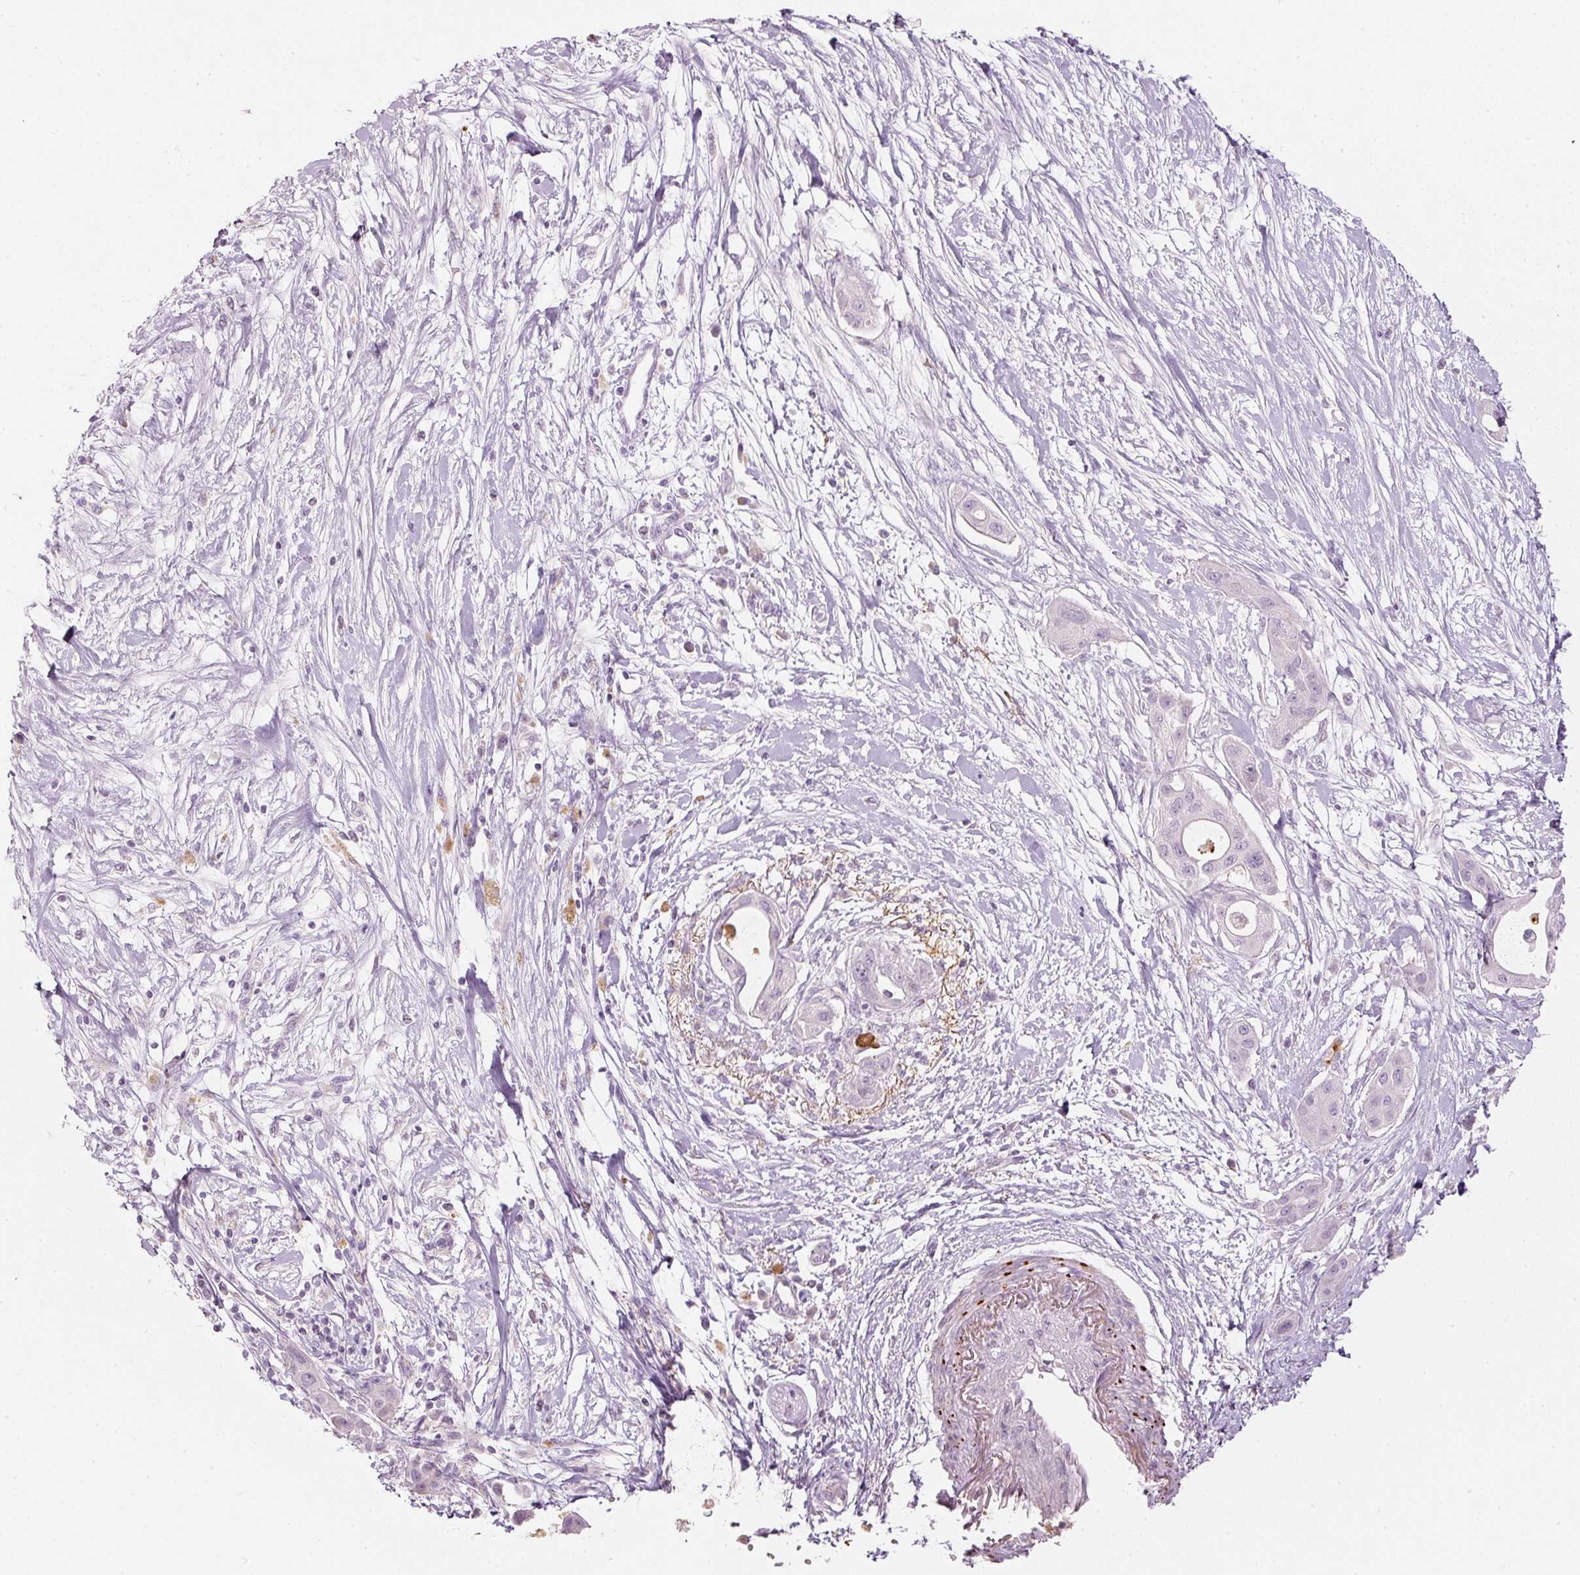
{"staining": {"intensity": "negative", "quantity": "none", "location": "none"}, "tissue": "pancreatic cancer", "cell_type": "Tumor cells", "image_type": "cancer", "snomed": [{"axis": "morphology", "description": "Adenocarcinoma, NOS"}, {"axis": "topography", "description": "Pancreas"}], "caption": "This is a histopathology image of immunohistochemistry staining of pancreatic cancer (adenocarcinoma), which shows no staining in tumor cells.", "gene": "LECT2", "patient": {"sex": "male", "age": 68}}